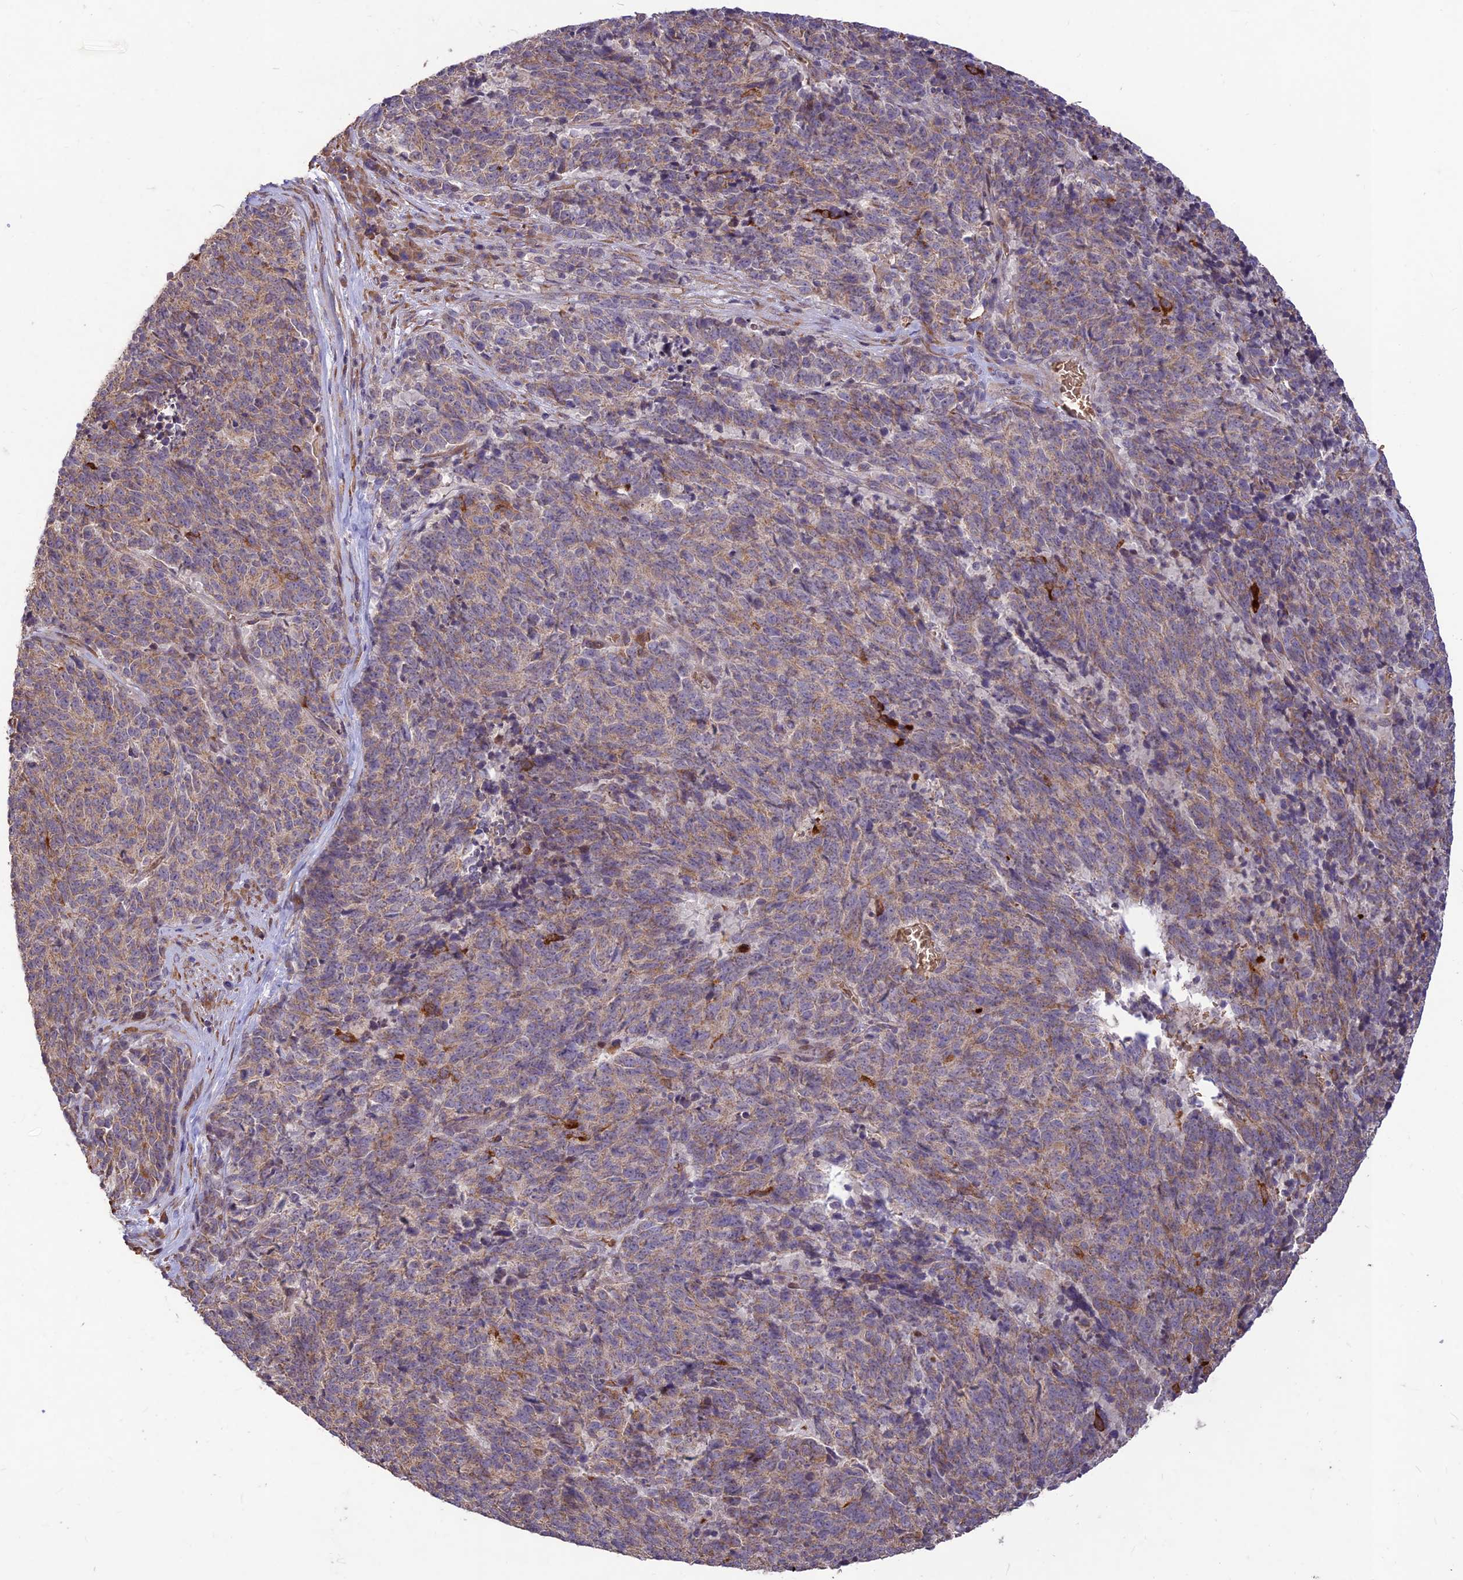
{"staining": {"intensity": "weak", "quantity": ">75%", "location": "cytoplasmic/membranous"}, "tissue": "cervical cancer", "cell_type": "Tumor cells", "image_type": "cancer", "snomed": [{"axis": "morphology", "description": "Squamous cell carcinoma, NOS"}, {"axis": "topography", "description": "Cervix"}], "caption": "Tumor cells show low levels of weak cytoplasmic/membranous staining in approximately >75% of cells in squamous cell carcinoma (cervical). (brown staining indicates protein expression, while blue staining denotes nuclei).", "gene": "PPP1R11", "patient": {"sex": "female", "age": 29}}